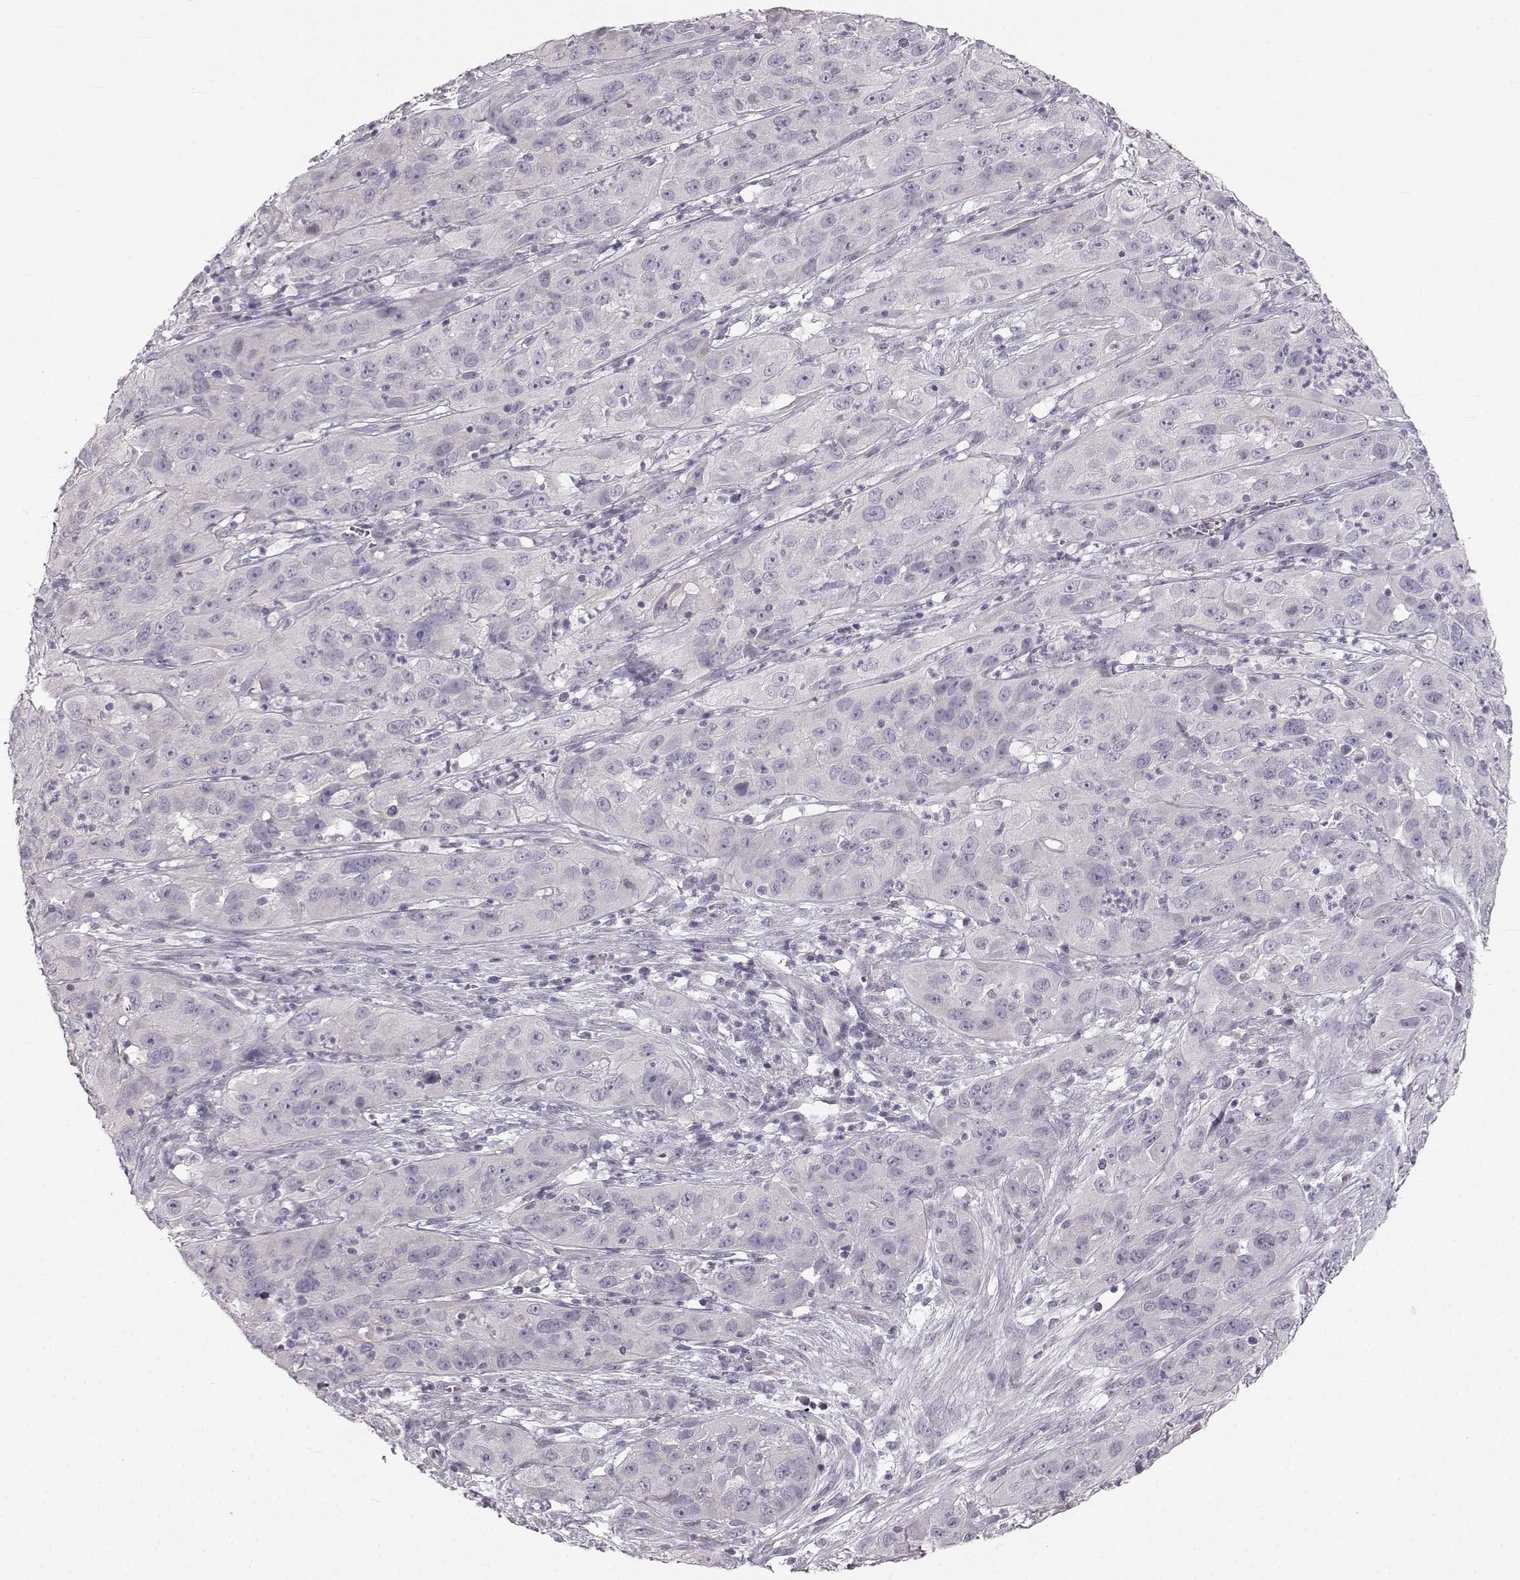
{"staining": {"intensity": "negative", "quantity": "none", "location": "none"}, "tissue": "cervical cancer", "cell_type": "Tumor cells", "image_type": "cancer", "snomed": [{"axis": "morphology", "description": "Squamous cell carcinoma, NOS"}, {"axis": "topography", "description": "Cervix"}], "caption": "Tumor cells are negative for protein expression in human cervical squamous cell carcinoma.", "gene": "OIP5", "patient": {"sex": "female", "age": 32}}